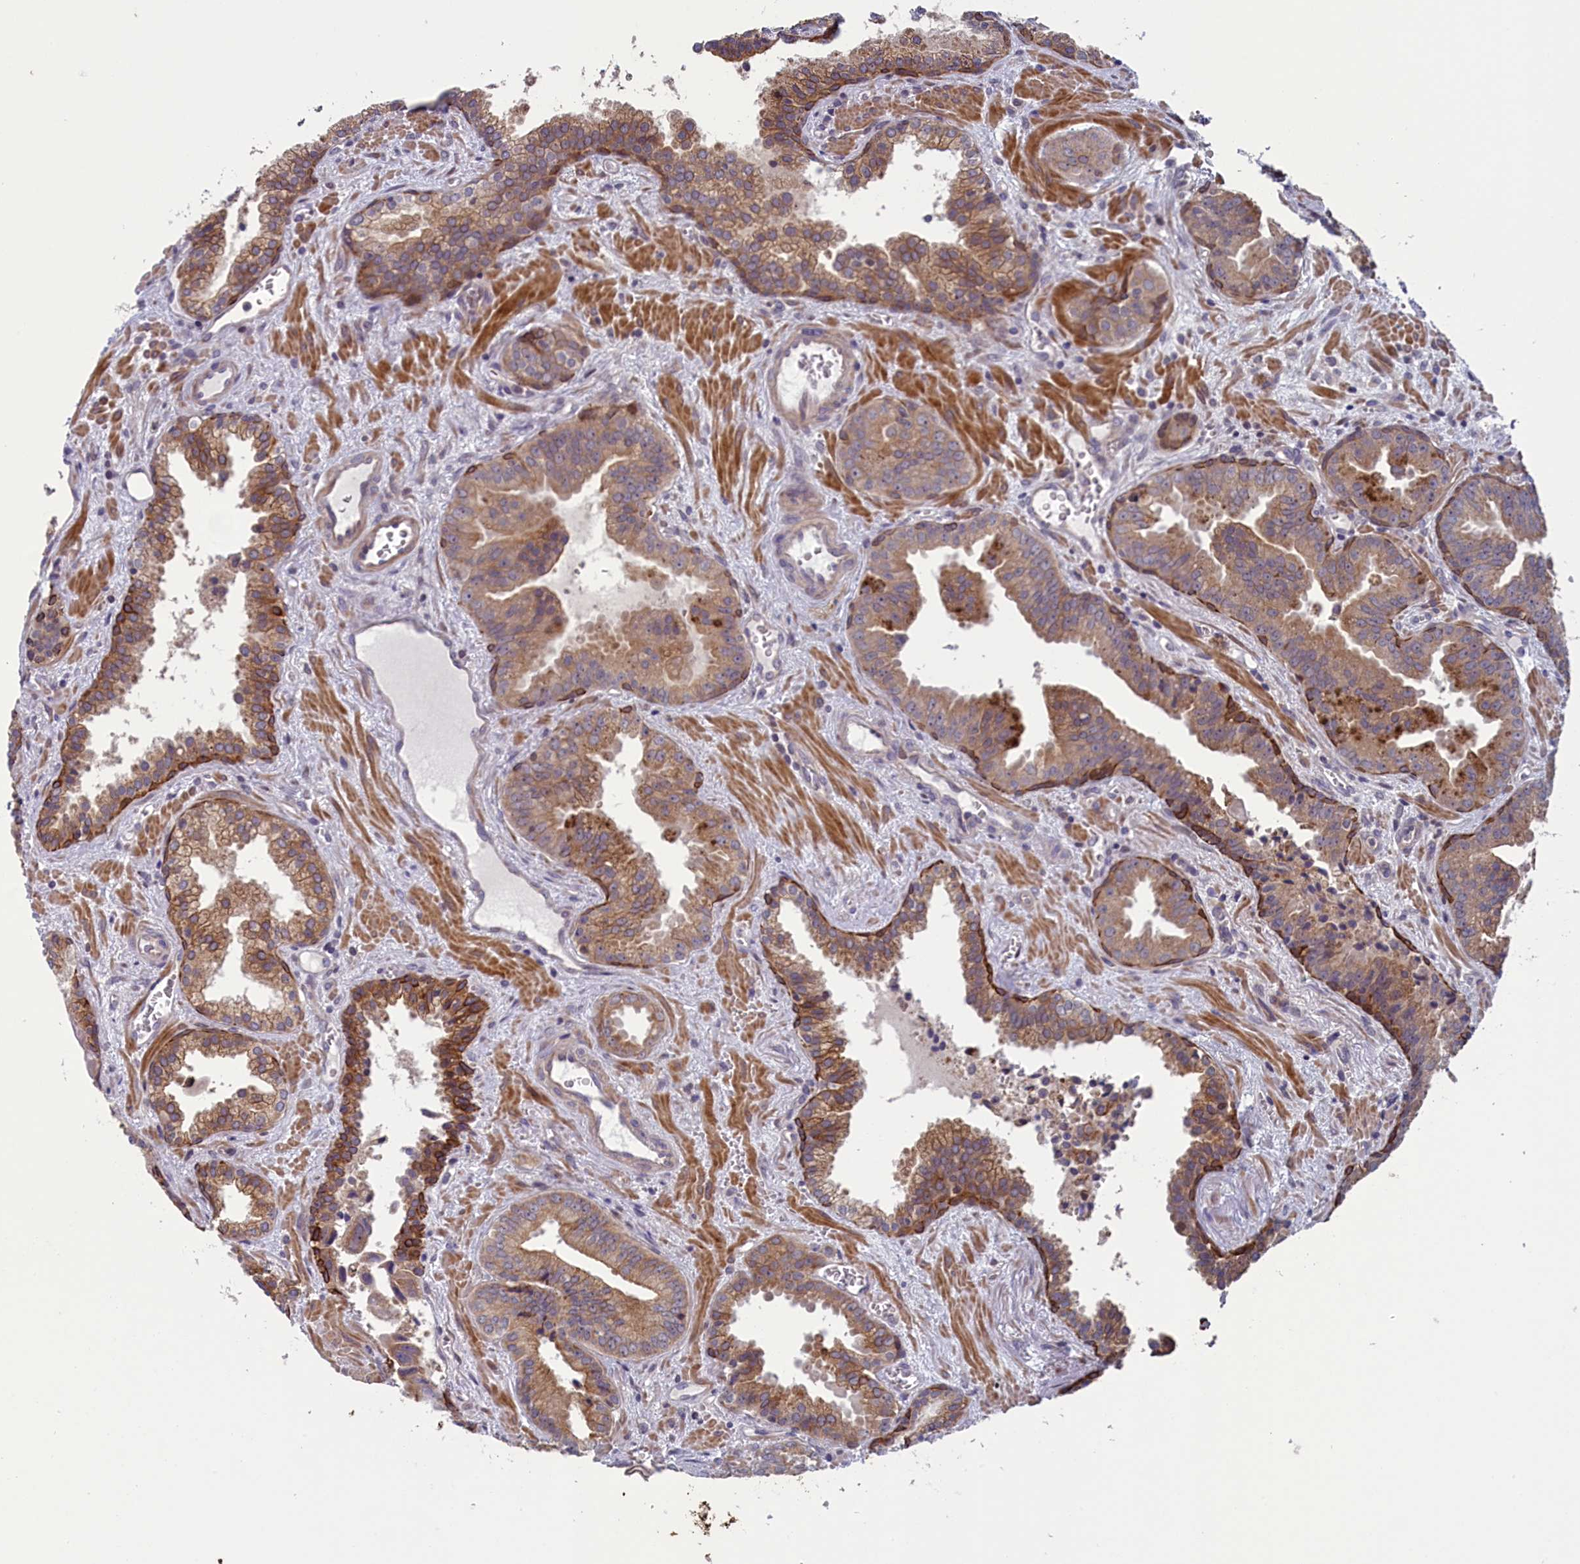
{"staining": {"intensity": "moderate", "quantity": "25%-75%", "location": "cytoplasmic/membranous"}, "tissue": "prostate cancer", "cell_type": "Tumor cells", "image_type": "cancer", "snomed": [{"axis": "morphology", "description": "Adenocarcinoma, High grade"}, {"axis": "topography", "description": "Prostate"}], "caption": "Prostate high-grade adenocarcinoma was stained to show a protein in brown. There is medium levels of moderate cytoplasmic/membranous staining in about 25%-75% of tumor cells.", "gene": "ANKRD39", "patient": {"sex": "male", "age": 68}}